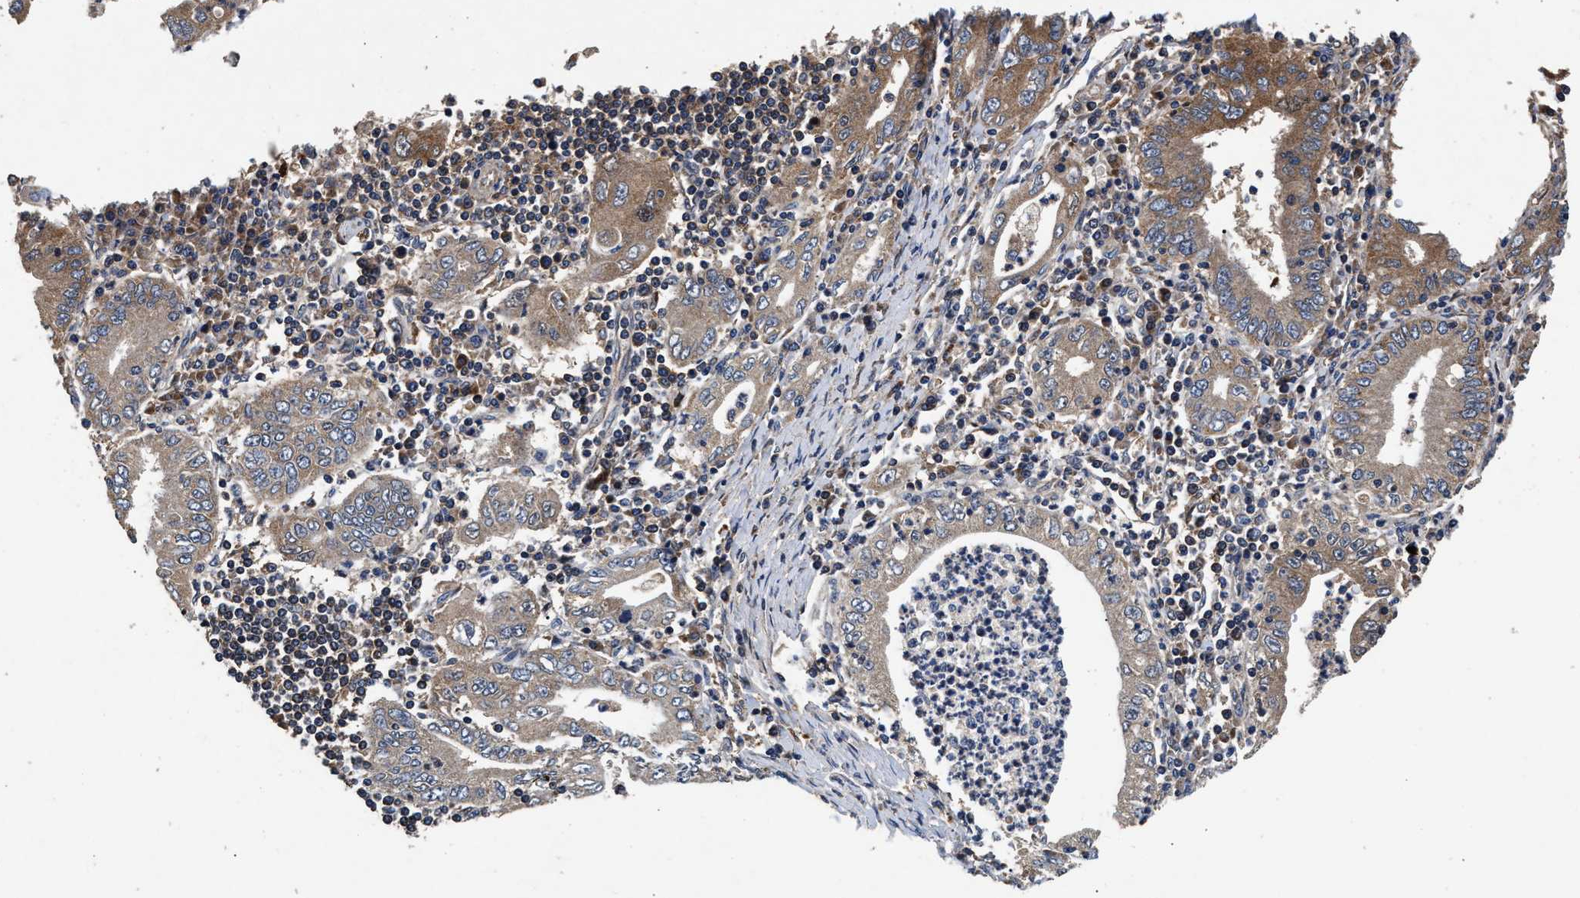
{"staining": {"intensity": "moderate", "quantity": ">75%", "location": "cytoplasmic/membranous"}, "tissue": "stomach cancer", "cell_type": "Tumor cells", "image_type": "cancer", "snomed": [{"axis": "morphology", "description": "Normal tissue, NOS"}, {"axis": "morphology", "description": "Adenocarcinoma, NOS"}, {"axis": "topography", "description": "Esophagus"}, {"axis": "topography", "description": "Stomach, upper"}, {"axis": "topography", "description": "Peripheral nerve tissue"}], "caption": "The photomicrograph demonstrates a brown stain indicating the presence of a protein in the cytoplasmic/membranous of tumor cells in adenocarcinoma (stomach).", "gene": "NFKB2", "patient": {"sex": "male", "age": 62}}